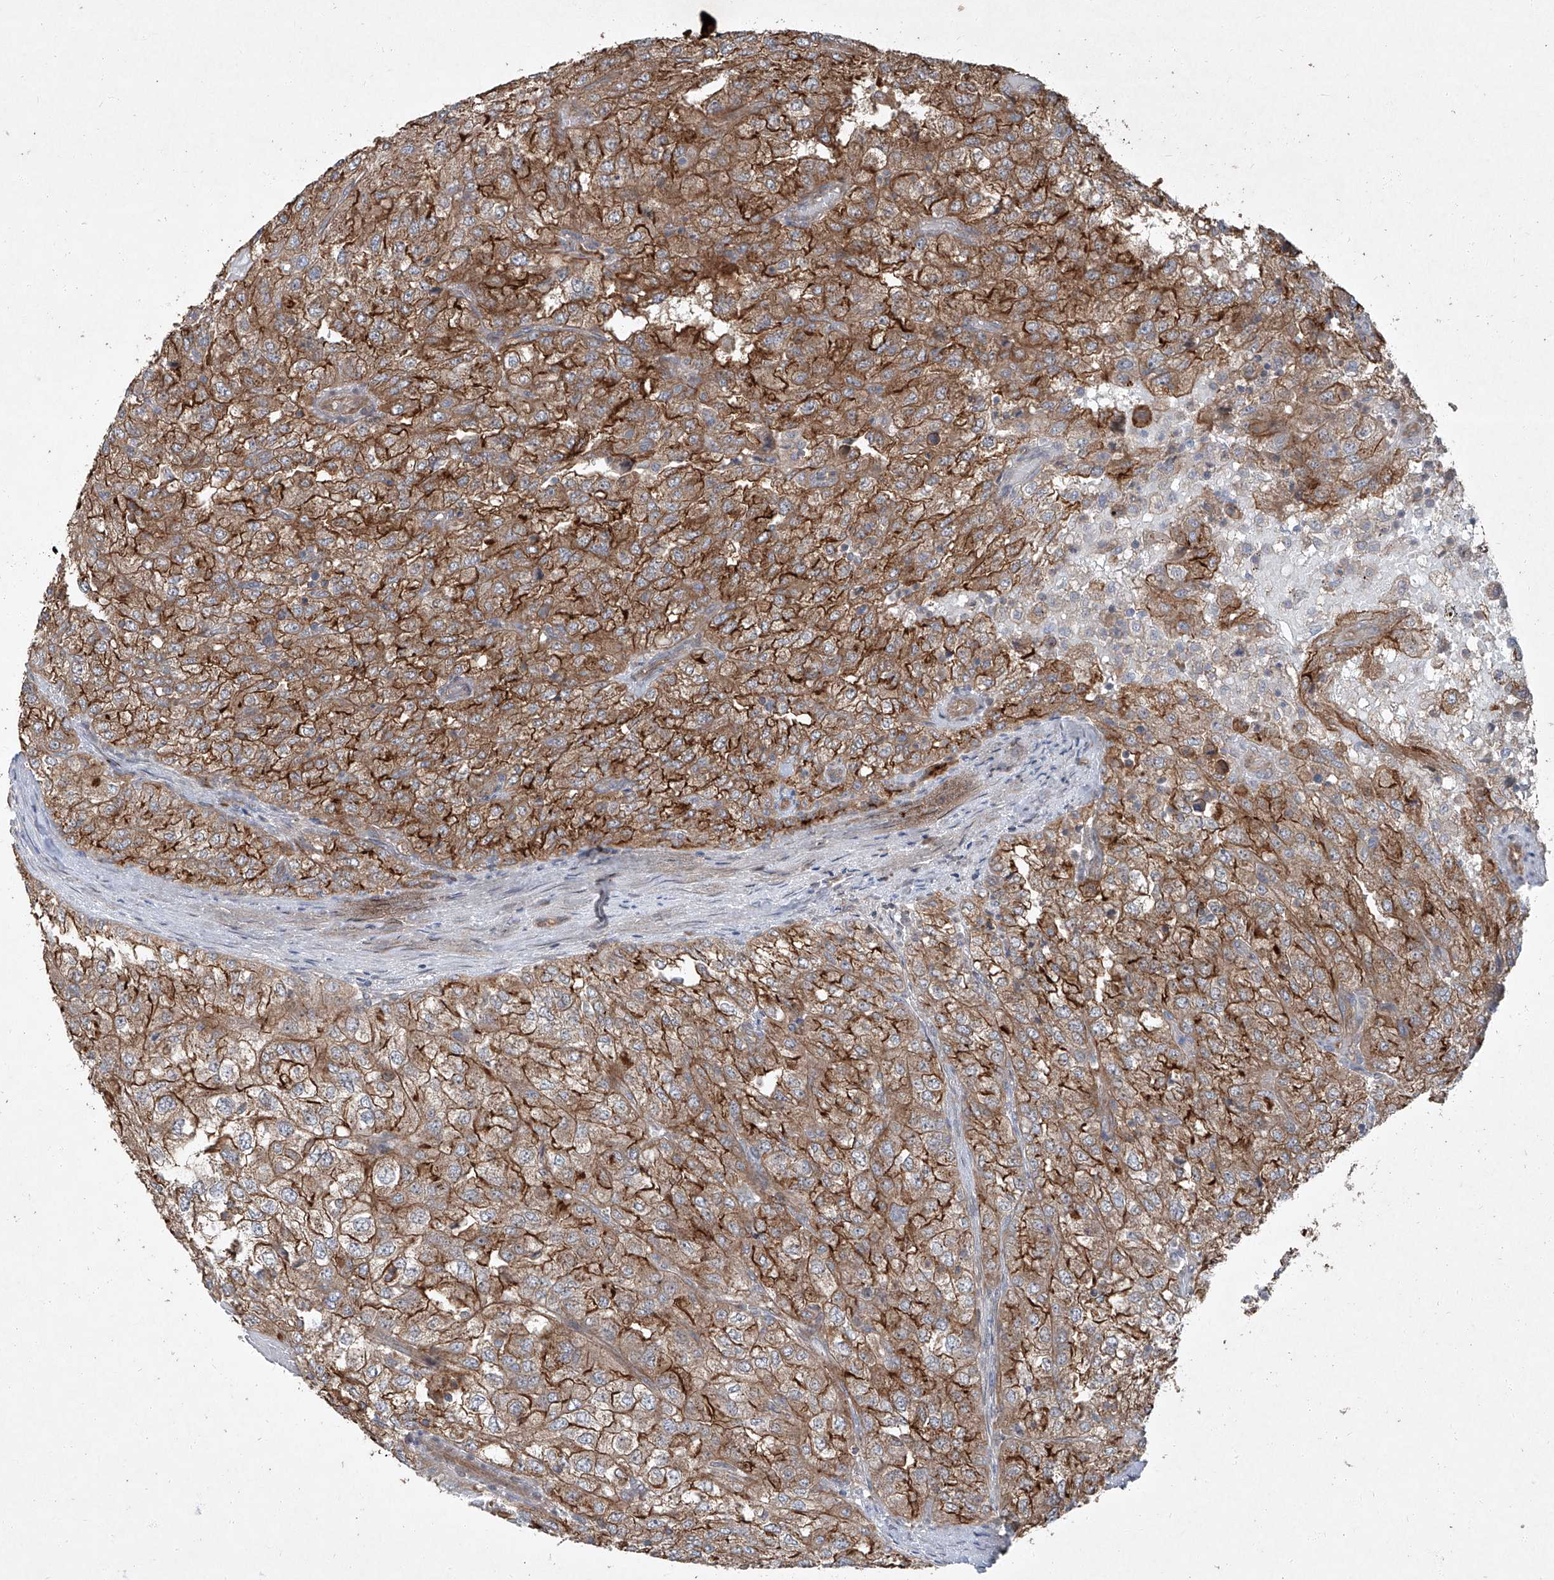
{"staining": {"intensity": "moderate", "quantity": ">75%", "location": "cytoplasmic/membranous"}, "tissue": "renal cancer", "cell_type": "Tumor cells", "image_type": "cancer", "snomed": [{"axis": "morphology", "description": "Adenocarcinoma, NOS"}, {"axis": "topography", "description": "Kidney"}], "caption": "Brown immunohistochemical staining in renal cancer demonstrates moderate cytoplasmic/membranous positivity in approximately >75% of tumor cells. (IHC, brightfield microscopy, high magnification).", "gene": "CCN1", "patient": {"sex": "female", "age": 54}}